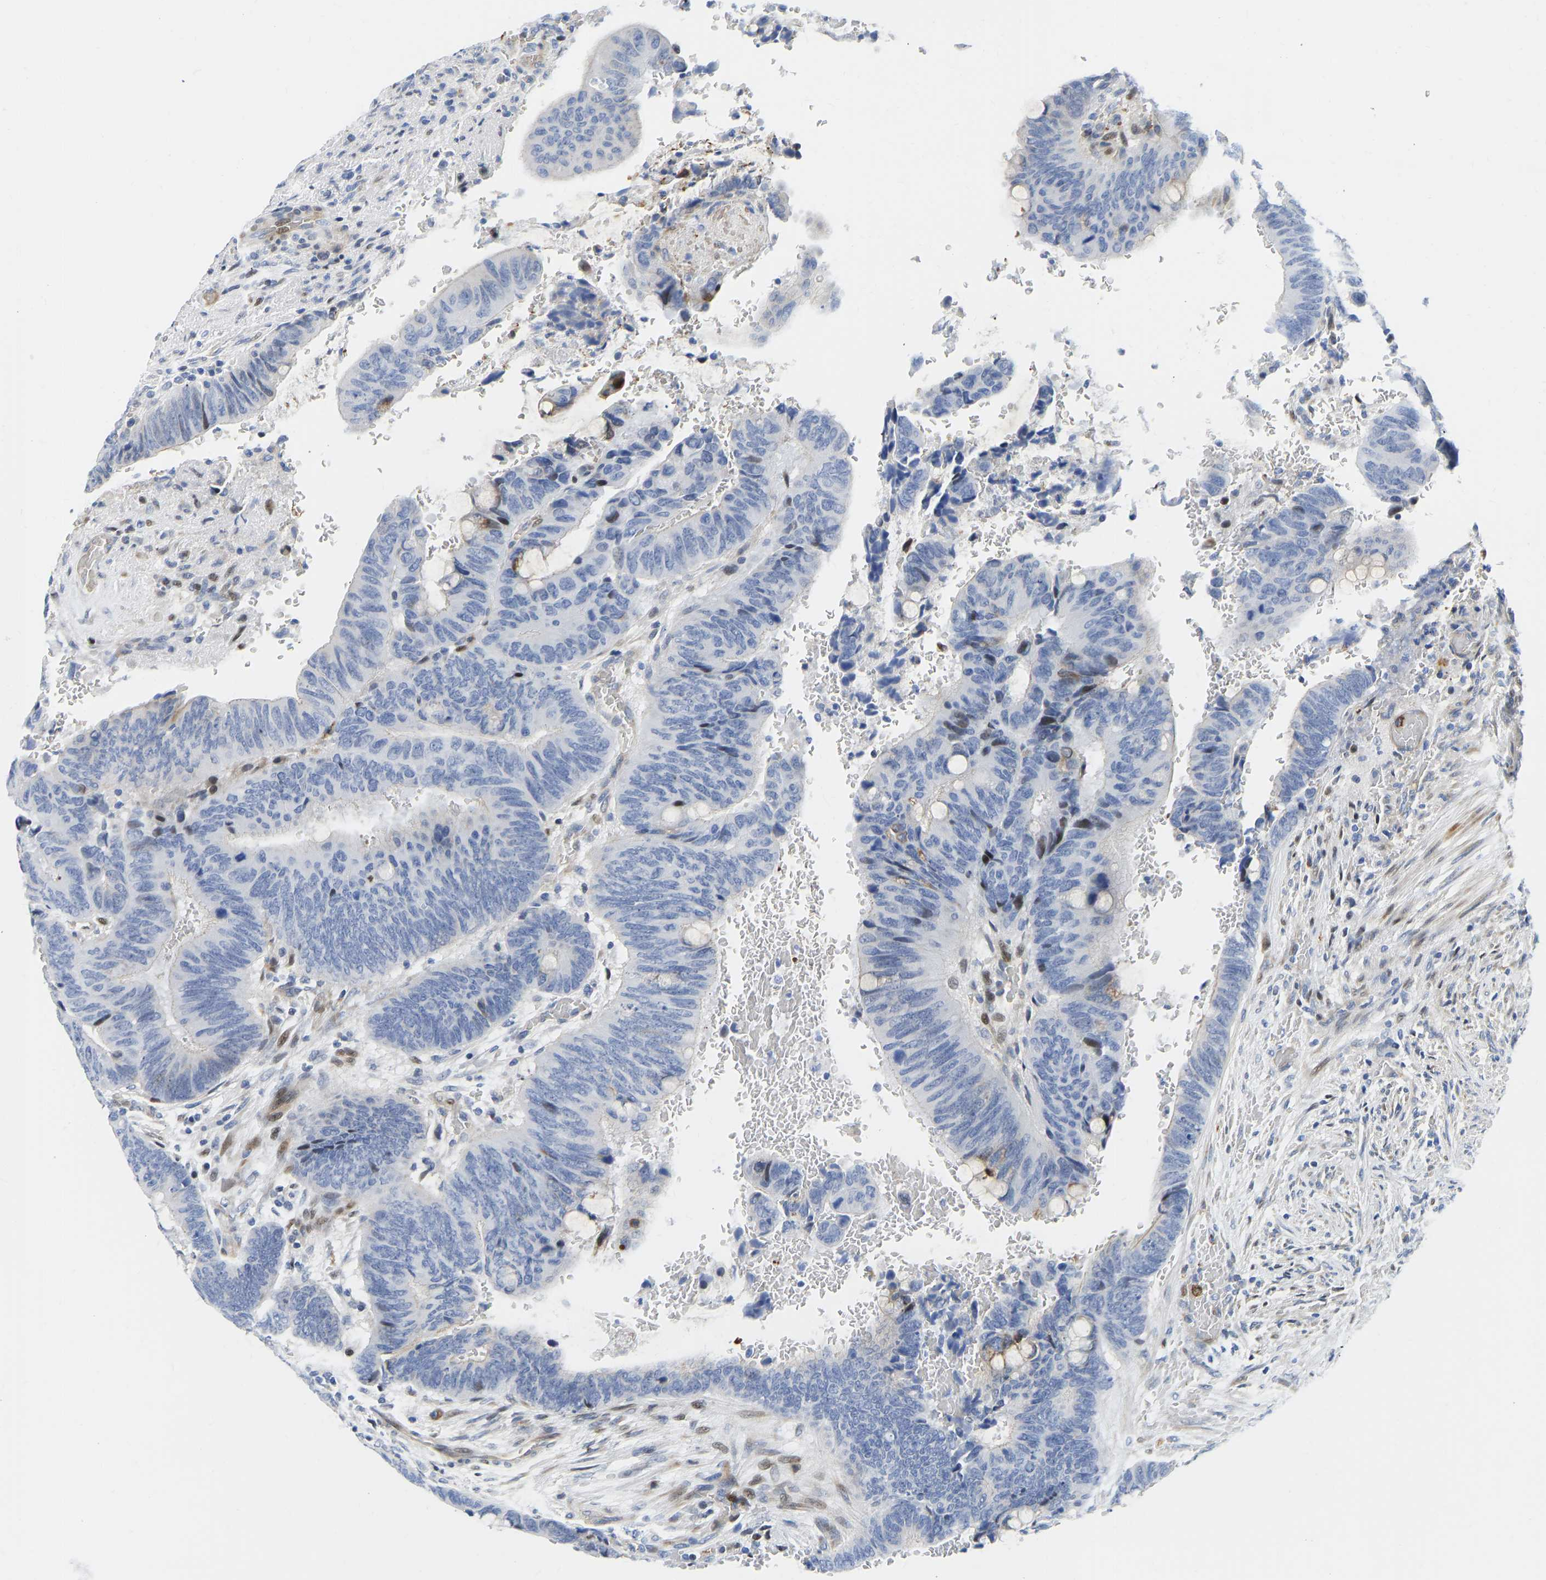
{"staining": {"intensity": "weak", "quantity": "<25%", "location": "nuclear"}, "tissue": "colorectal cancer", "cell_type": "Tumor cells", "image_type": "cancer", "snomed": [{"axis": "morphology", "description": "Normal tissue, NOS"}, {"axis": "morphology", "description": "Adenocarcinoma, NOS"}, {"axis": "topography", "description": "Rectum"}], "caption": "This is a micrograph of immunohistochemistry staining of adenocarcinoma (colorectal), which shows no expression in tumor cells.", "gene": "HDAC5", "patient": {"sex": "male", "age": 92}}